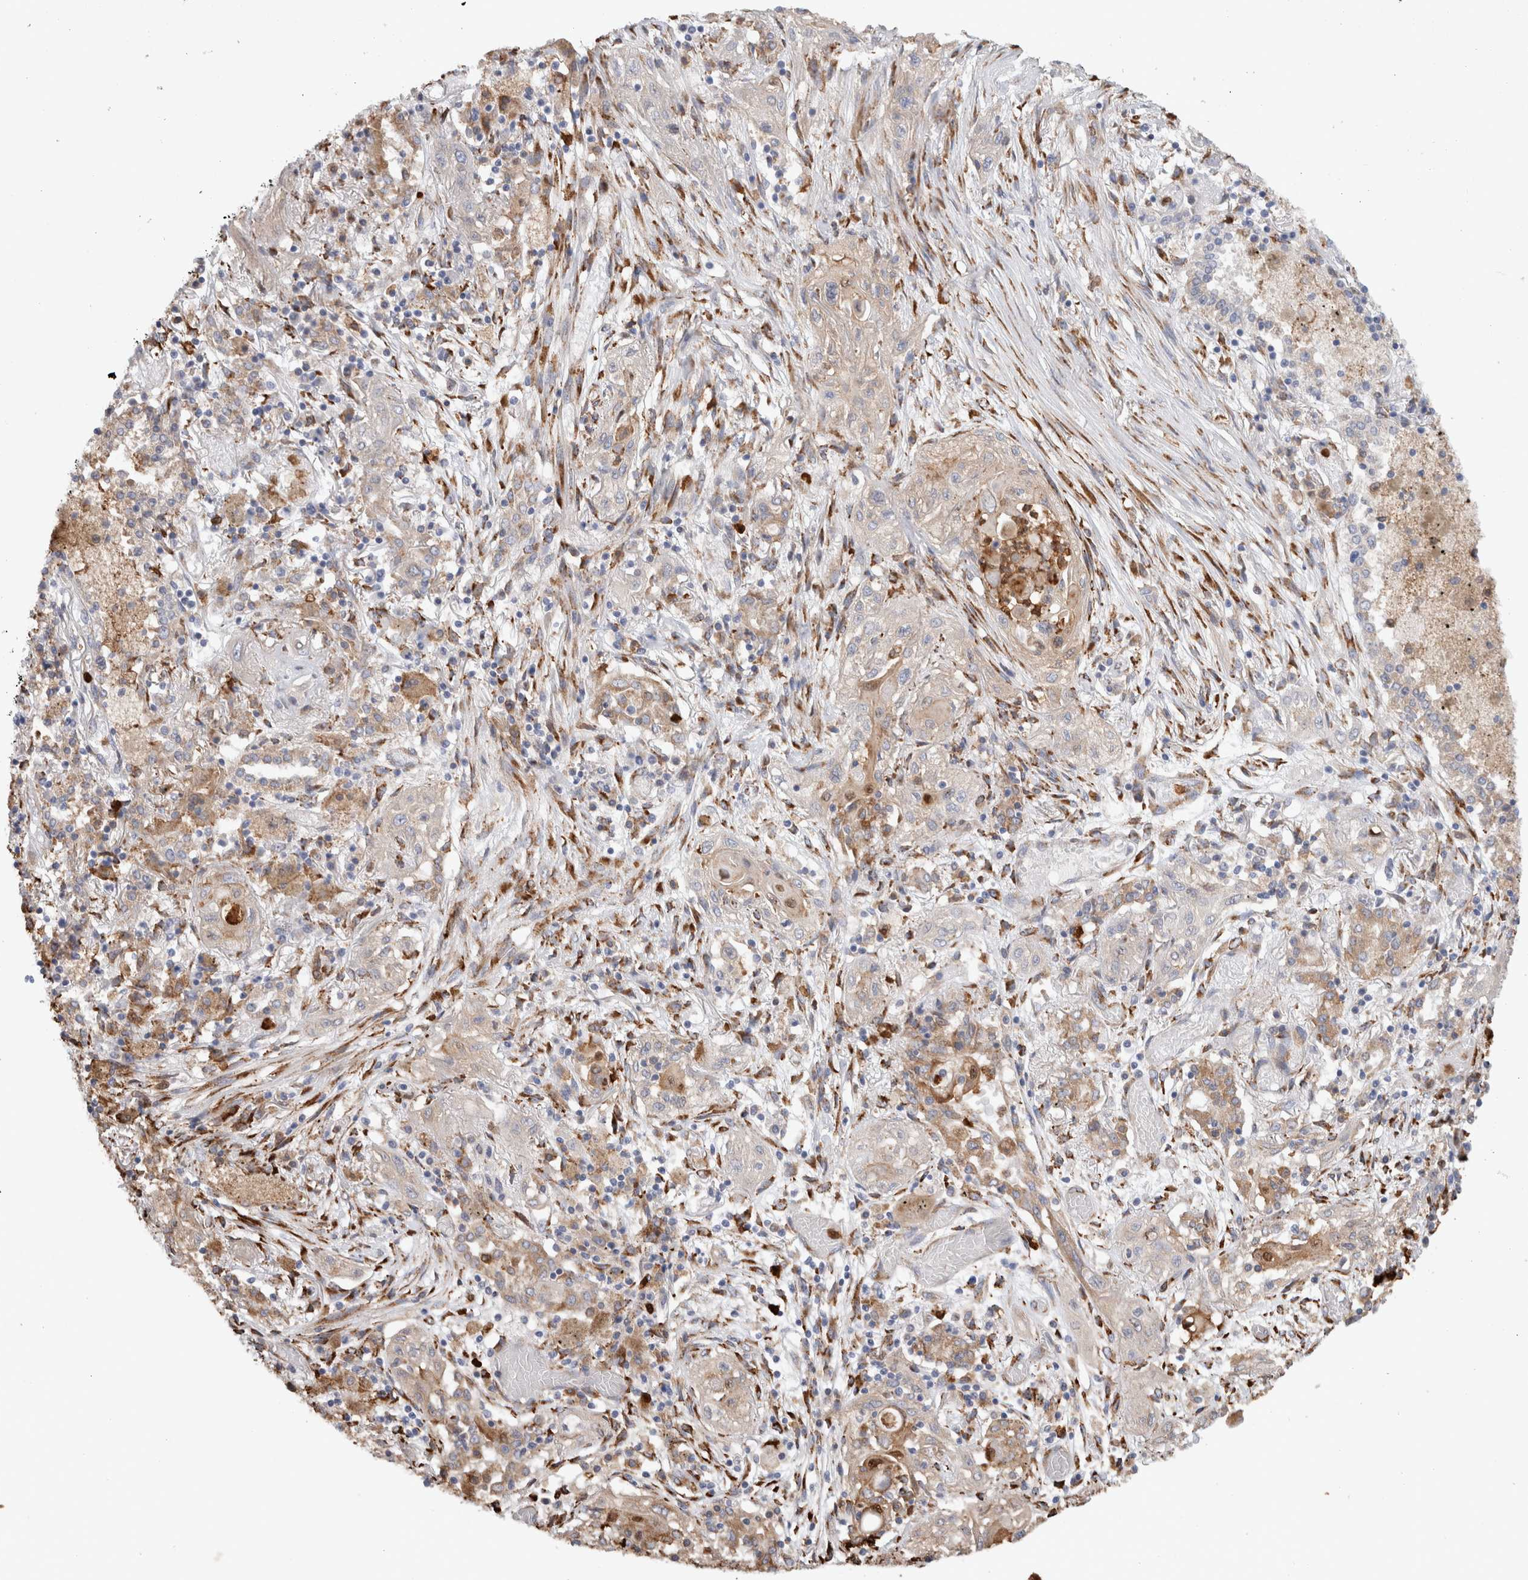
{"staining": {"intensity": "weak", "quantity": "25%-75%", "location": "cytoplasmic/membranous"}, "tissue": "lung cancer", "cell_type": "Tumor cells", "image_type": "cancer", "snomed": [{"axis": "morphology", "description": "Squamous cell carcinoma, NOS"}, {"axis": "topography", "description": "Lung"}], "caption": "Protein expression analysis of lung cancer (squamous cell carcinoma) displays weak cytoplasmic/membranous staining in approximately 25%-75% of tumor cells. The staining was performed using DAB (3,3'-diaminobenzidine), with brown indicating positive protein expression. Nuclei are stained blue with hematoxylin.", "gene": "P4HA1", "patient": {"sex": "female", "age": 47}}